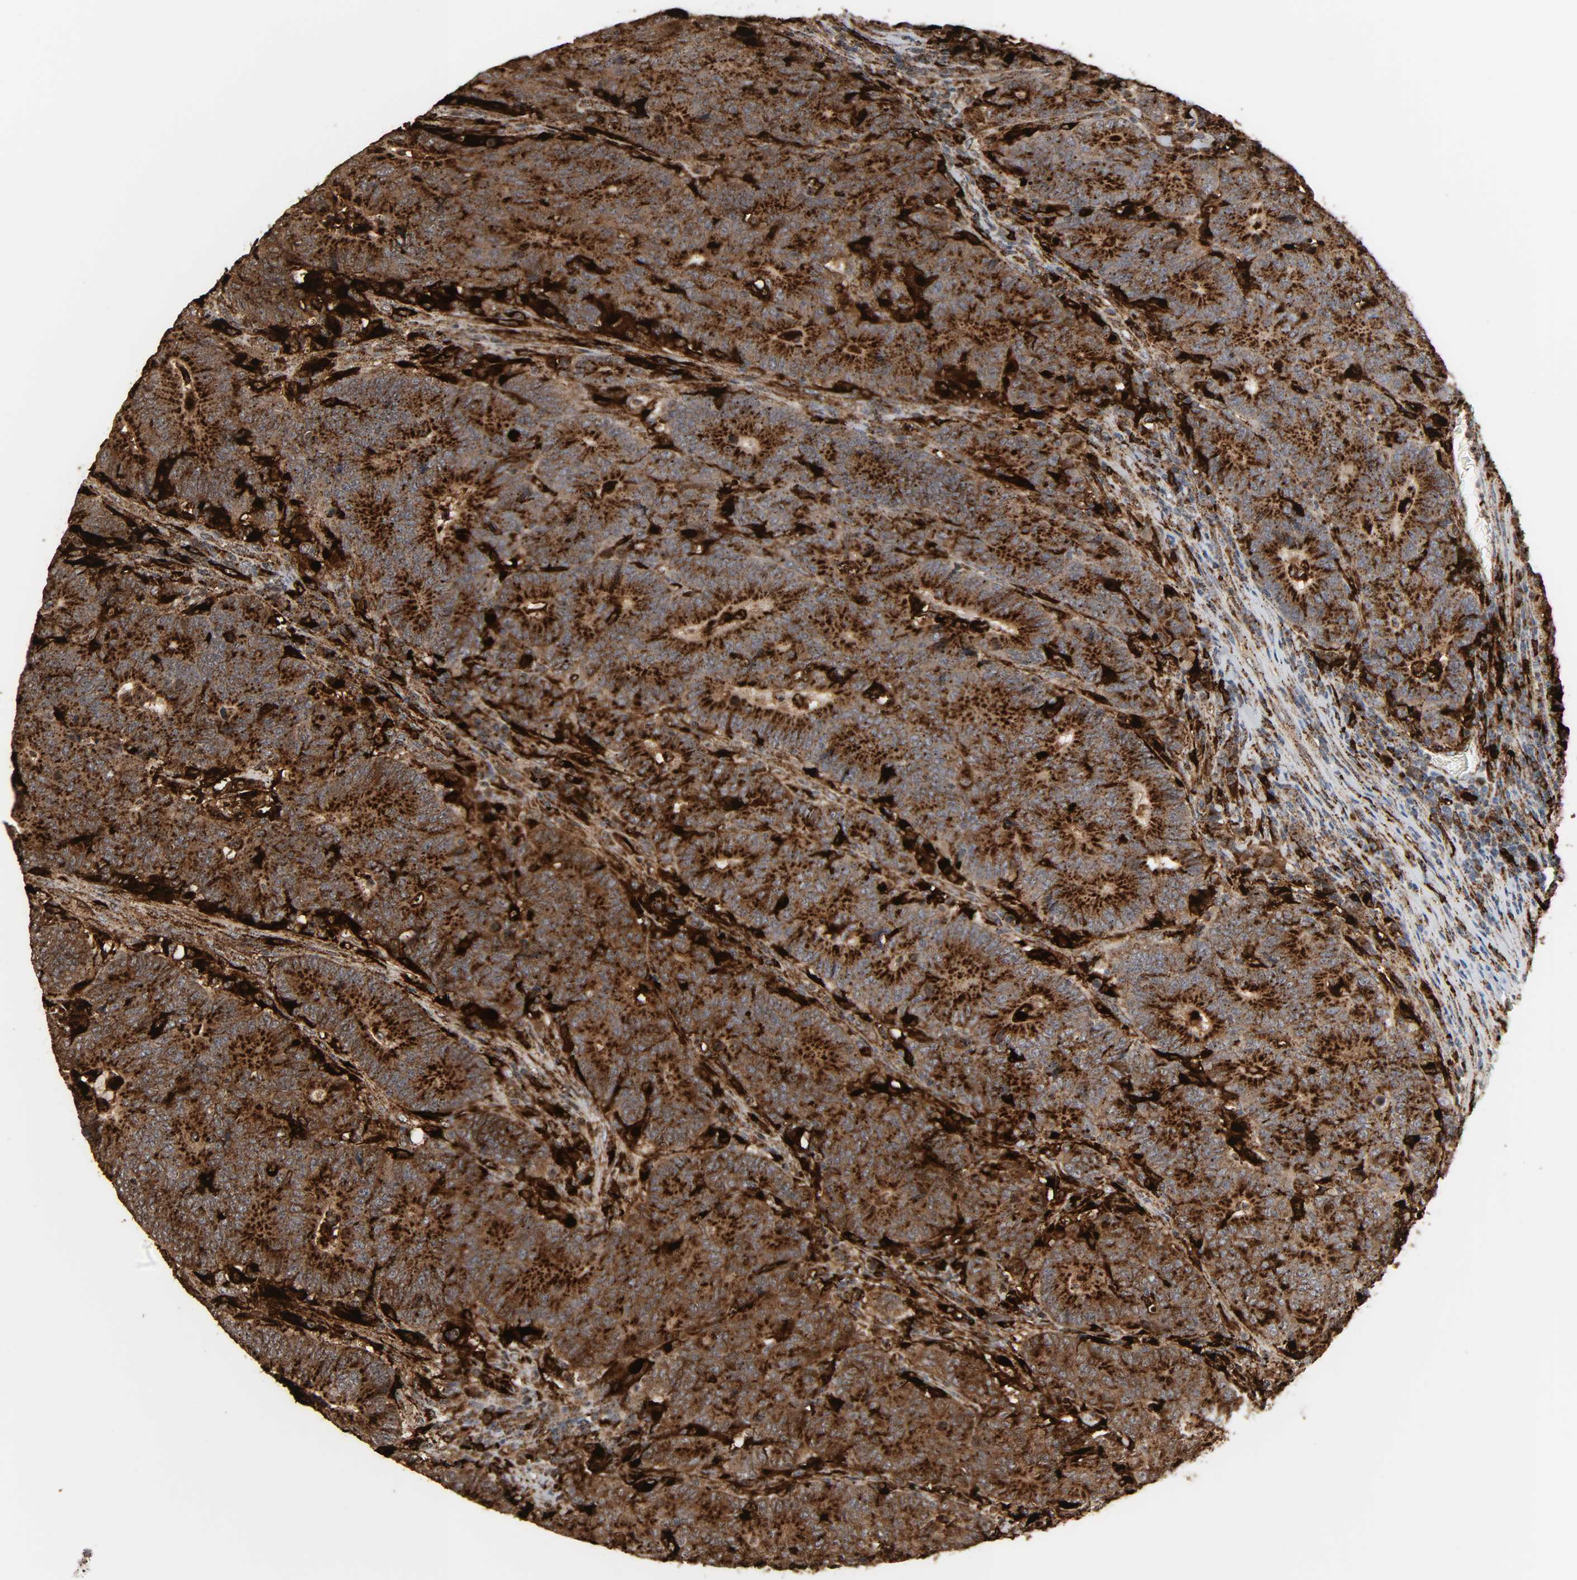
{"staining": {"intensity": "strong", "quantity": ">75%", "location": "cytoplasmic/membranous"}, "tissue": "colorectal cancer", "cell_type": "Tumor cells", "image_type": "cancer", "snomed": [{"axis": "morphology", "description": "Normal tissue, NOS"}, {"axis": "morphology", "description": "Adenocarcinoma, NOS"}, {"axis": "topography", "description": "Colon"}], "caption": "Adenocarcinoma (colorectal) tissue demonstrates strong cytoplasmic/membranous positivity in about >75% of tumor cells, visualized by immunohistochemistry.", "gene": "PSAP", "patient": {"sex": "female", "age": 75}}